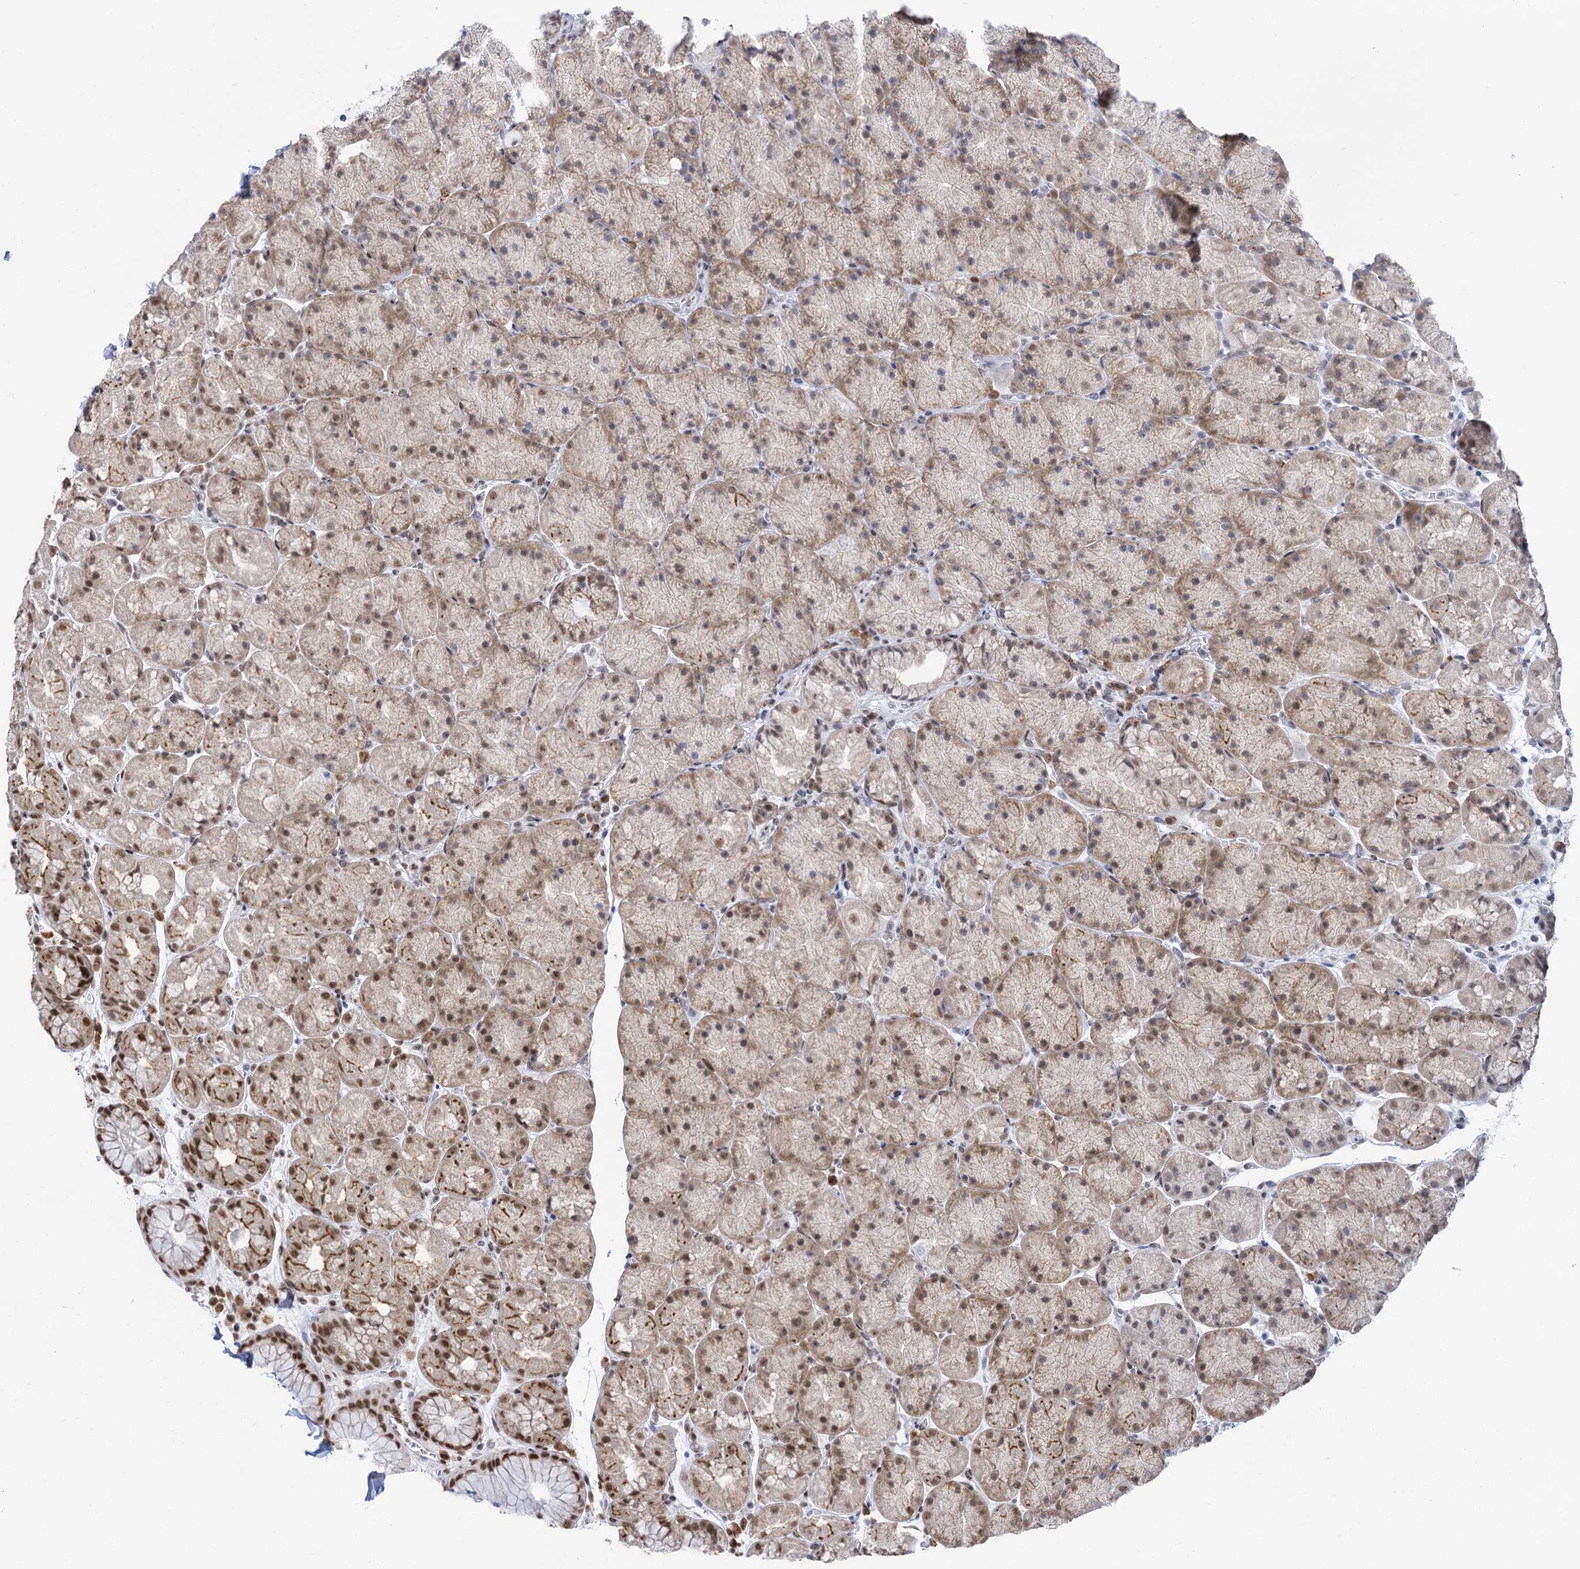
{"staining": {"intensity": "moderate", "quantity": ">75%", "location": "nuclear"}, "tissue": "stomach", "cell_type": "Glandular cells", "image_type": "normal", "snomed": [{"axis": "morphology", "description": "Normal tissue, NOS"}, {"axis": "topography", "description": "Stomach, upper"}, {"axis": "topography", "description": "Stomach, lower"}], "caption": "High-magnification brightfield microscopy of unremarkable stomach stained with DAB (brown) and counterstained with hematoxylin (blue). glandular cells exhibit moderate nuclear staining is seen in about>75% of cells. (Stains: DAB in brown, nuclei in blue, Microscopy: brightfield microscopy at high magnification).", "gene": "SPATS2", "patient": {"sex": "male", "age": 67}}